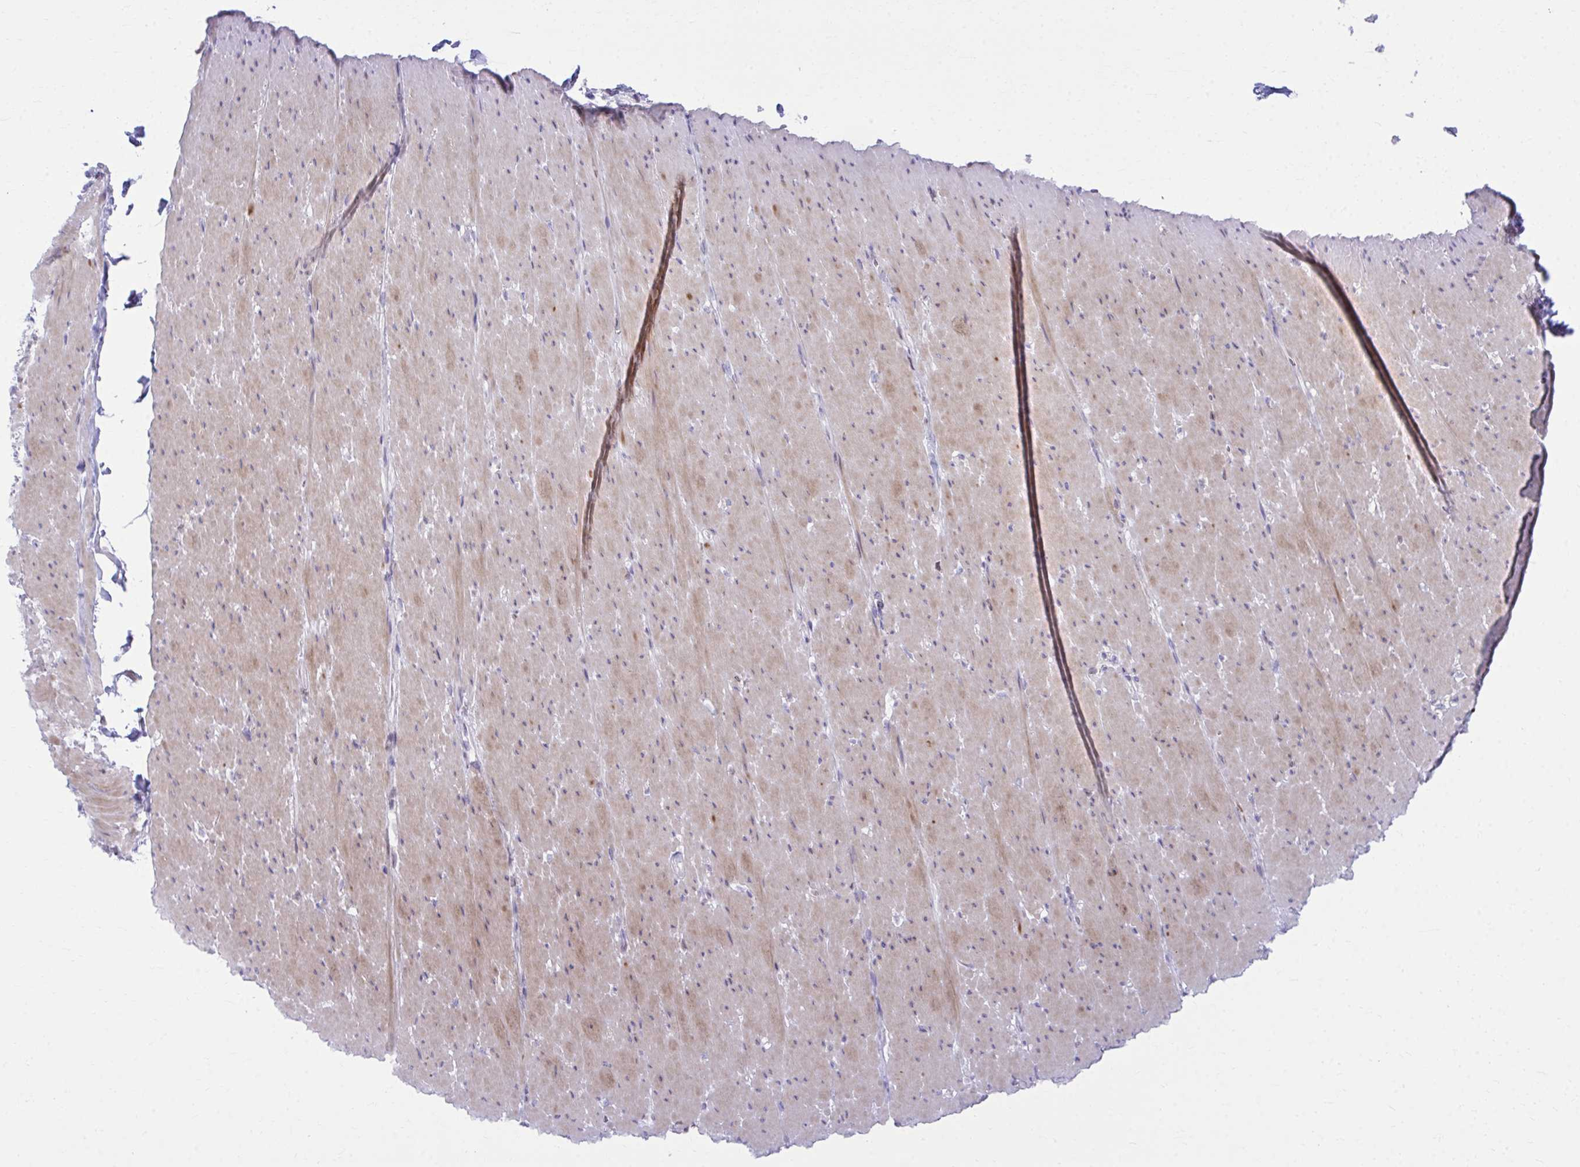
{"staining": {"intensity": "weak", "quantity": "25%-75%", "location": "cytoplasmic/membranous"}, "tissue": "smooth muscle", "cell_type": "Smooth muscle cells", "image_type": "normal", "snomed": [{"axis": "morphology", "description": "Normal tissue, NOS"}, {"axis": "topography", "description": "Smooth muscle"}, {"axis": "topography", "description": "Rectum"}], "caption": "Approximately 25%-75% of smooth muscle cells in unremarkable human smooth muscle display weak cytoplasmic/membranous protein expression as visualized by brown immunohistochemical staining.", "gene": "OR7A5", "patient": {"sex": "male", "age": 53}}